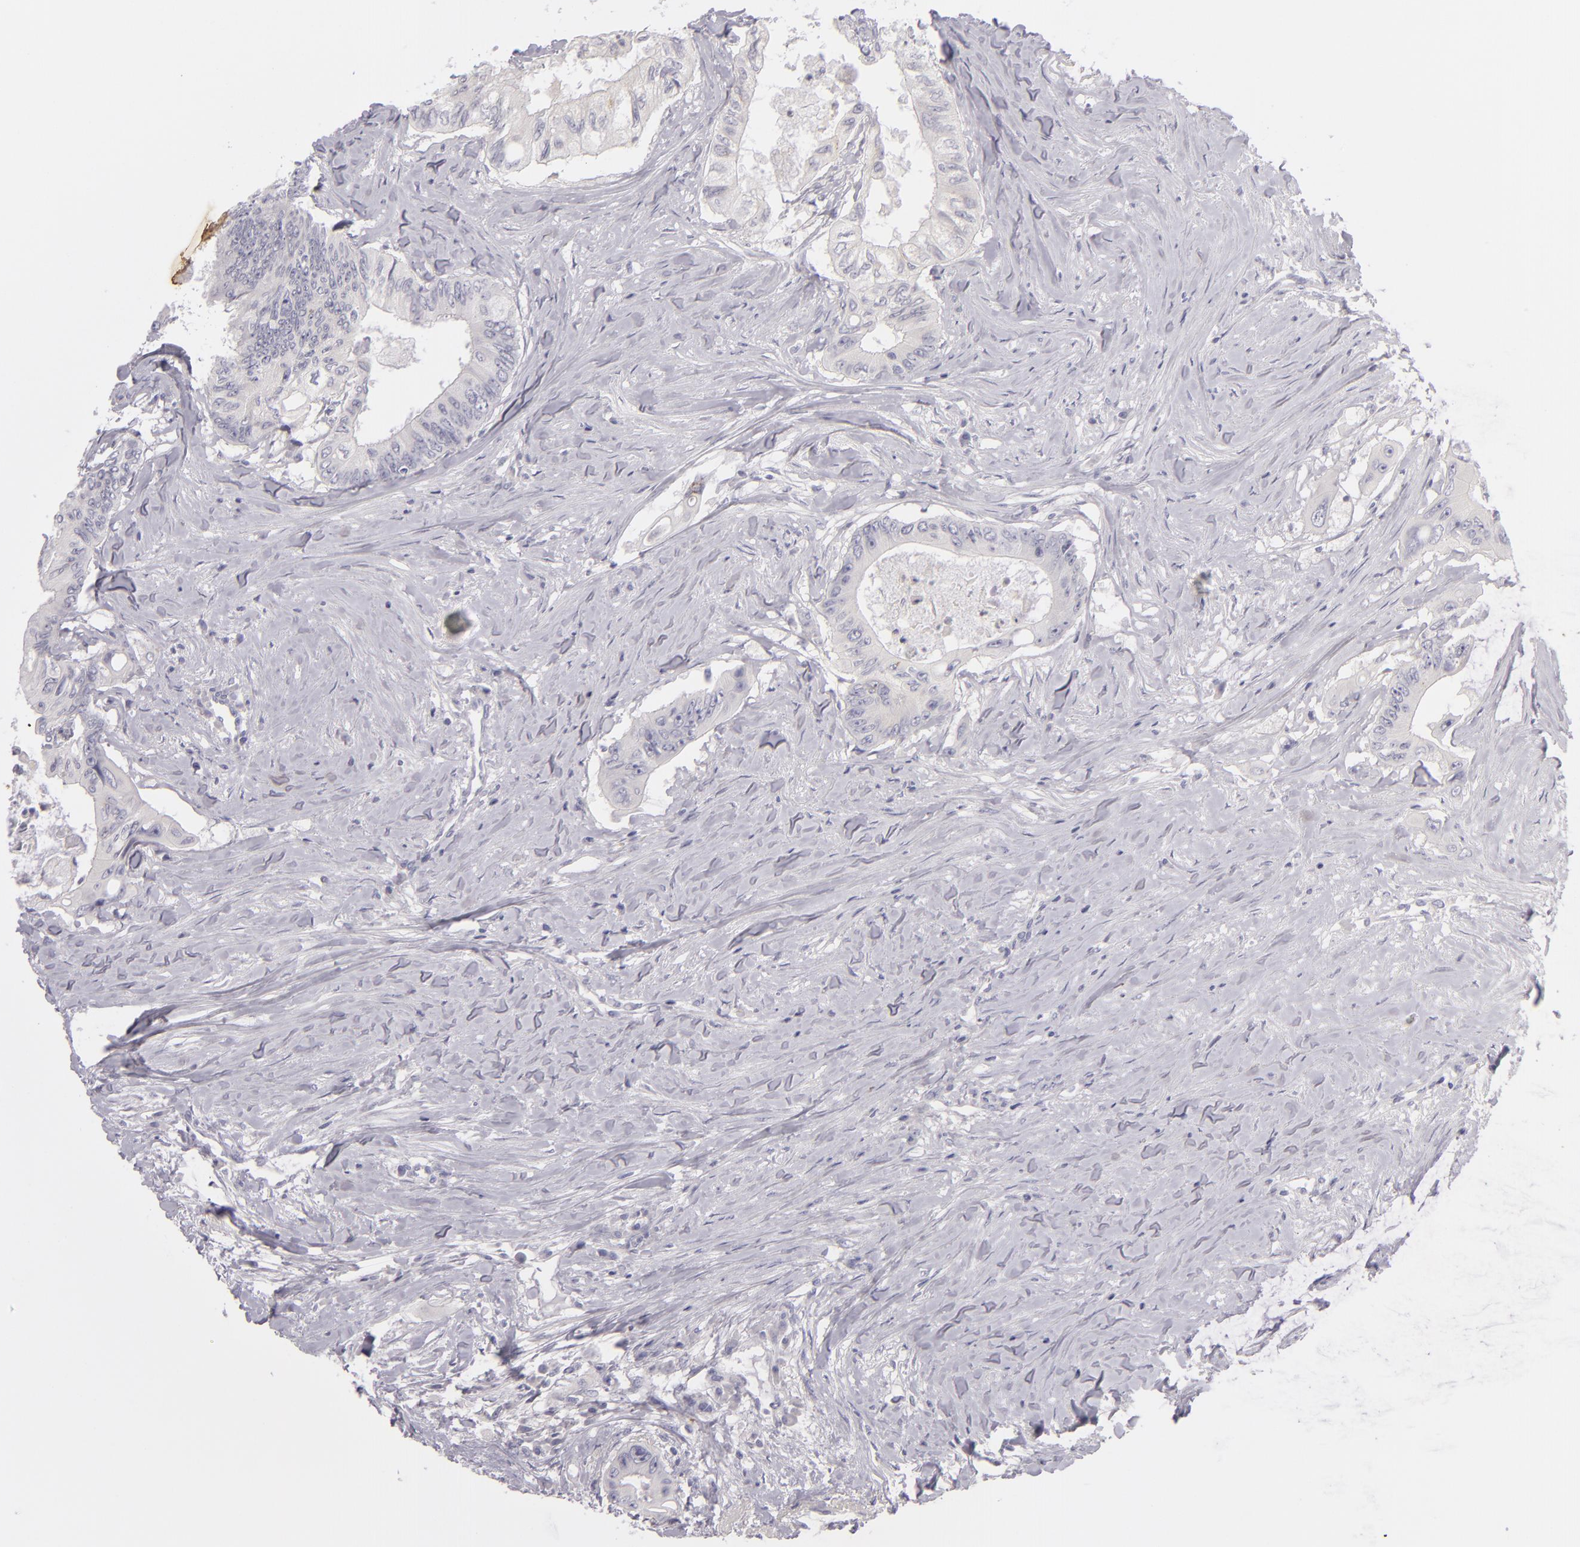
{"staining": {"intensity": "negative", "quantity": "none", "location": "none"}, "tissue": "colorectal cancer", "cell_type": "Tumor cells", "image_type": "cancer", "snomed": [{"axis": "morphology", "description": "Adenocarcinoma, NOS"}, {"axis": "topography", "description": "Colon"}], "caption": "Immunohistochemical staining of colorectal cancer exhibits no significant expression in tumor cells. (Brightfield microscopy of DAB immunohistochemistry at high magnification).", "gene": "TNNC1", "patient": {"sex": "male", "age": 65}}